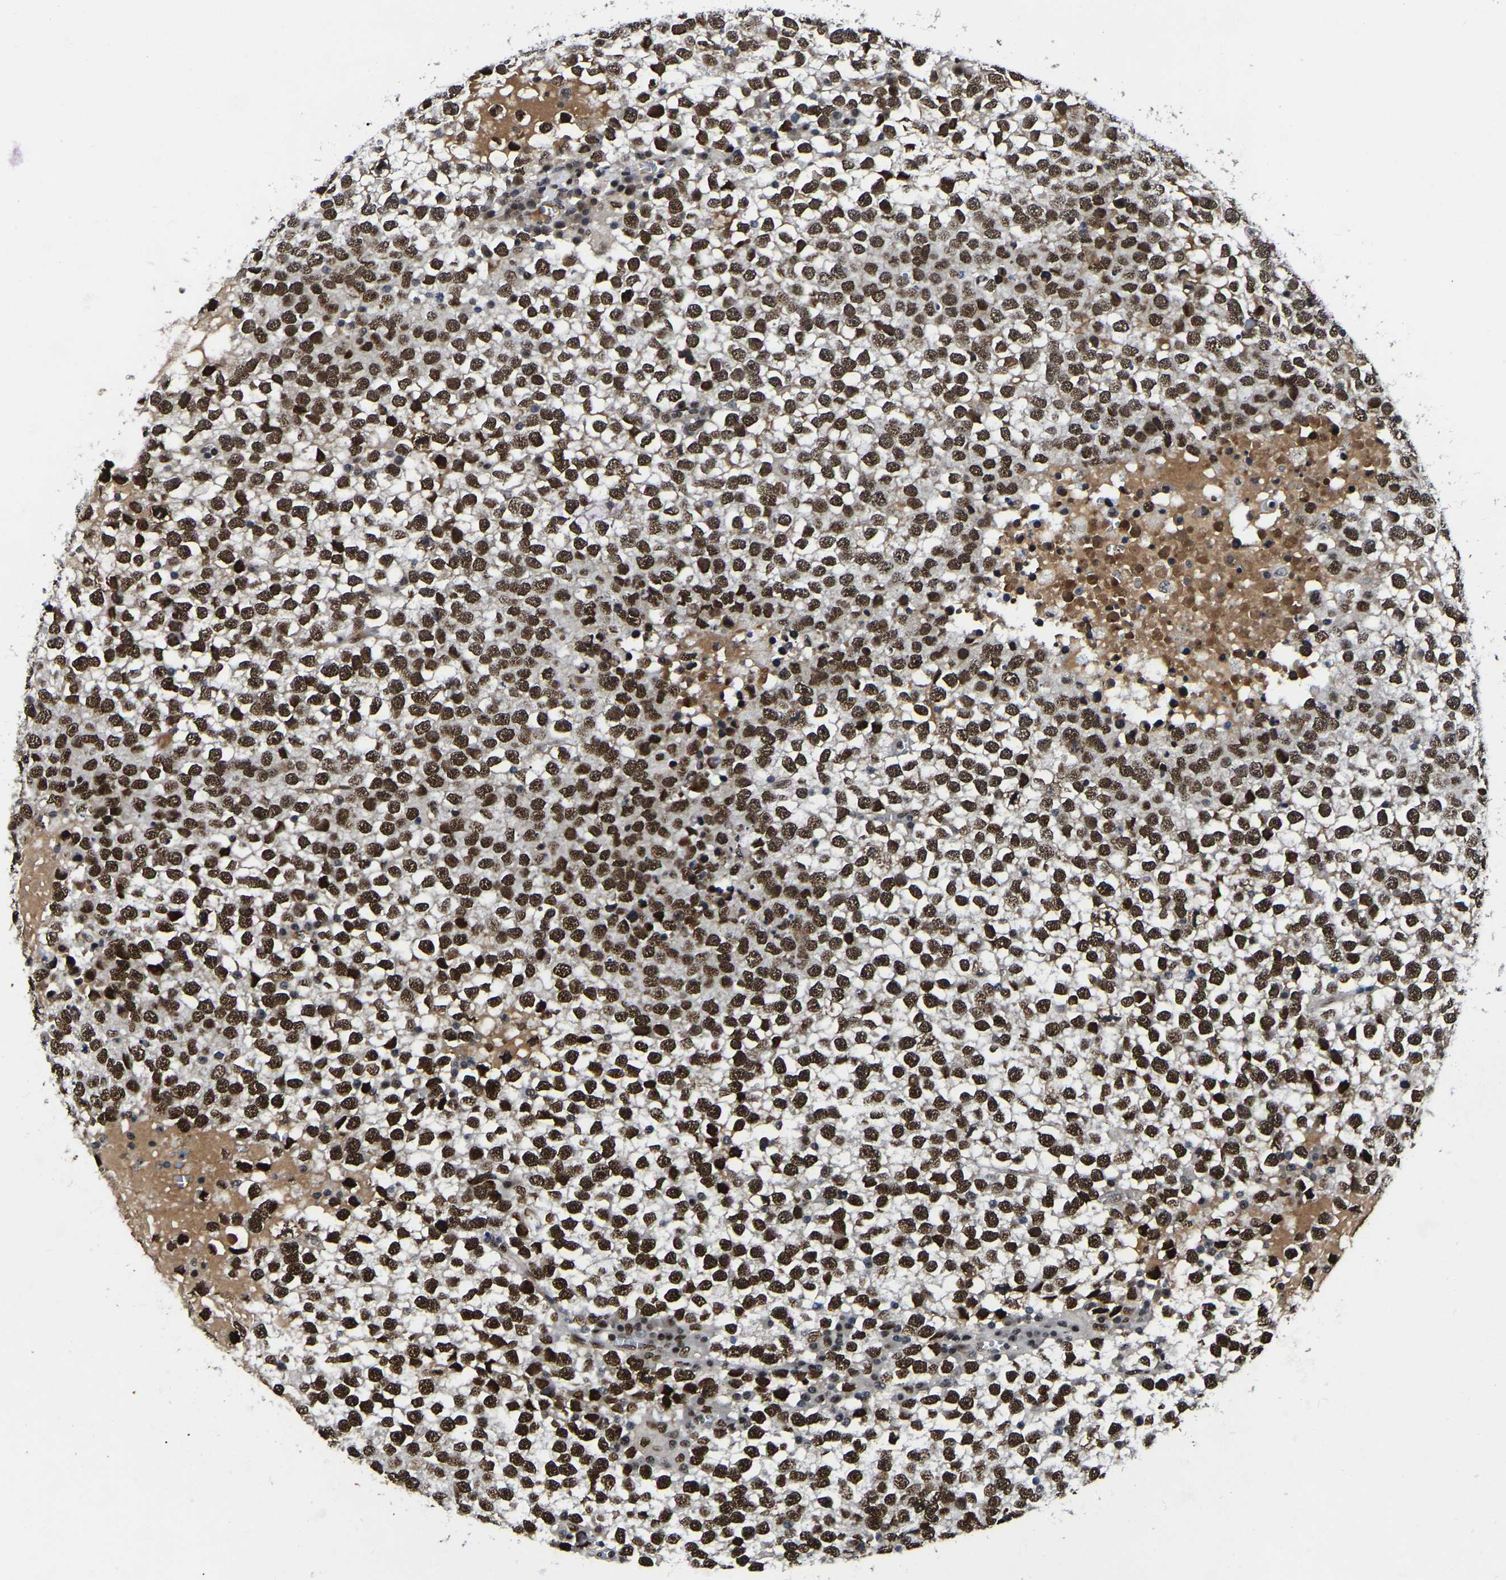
{"staining": {"intensity": "strong", "quantity": ">75%", "location": "nuclear"}, "tissue": "testis cancer", "cell_type": "Tumor cells", "image_type": "cancer", "snomed": [{"axis": "morphology", "description": "Seminoma, NOS"}, {"axis": "topography", "description": "Testis"}], "caption": "Seminoma (testis) tissue reveals strong nuclear positivity in about >75% of tumor cells, visualized by immunohistochemistry.", "gene": "TRIM35", "patient": {"sex": "male", "age": 65}}